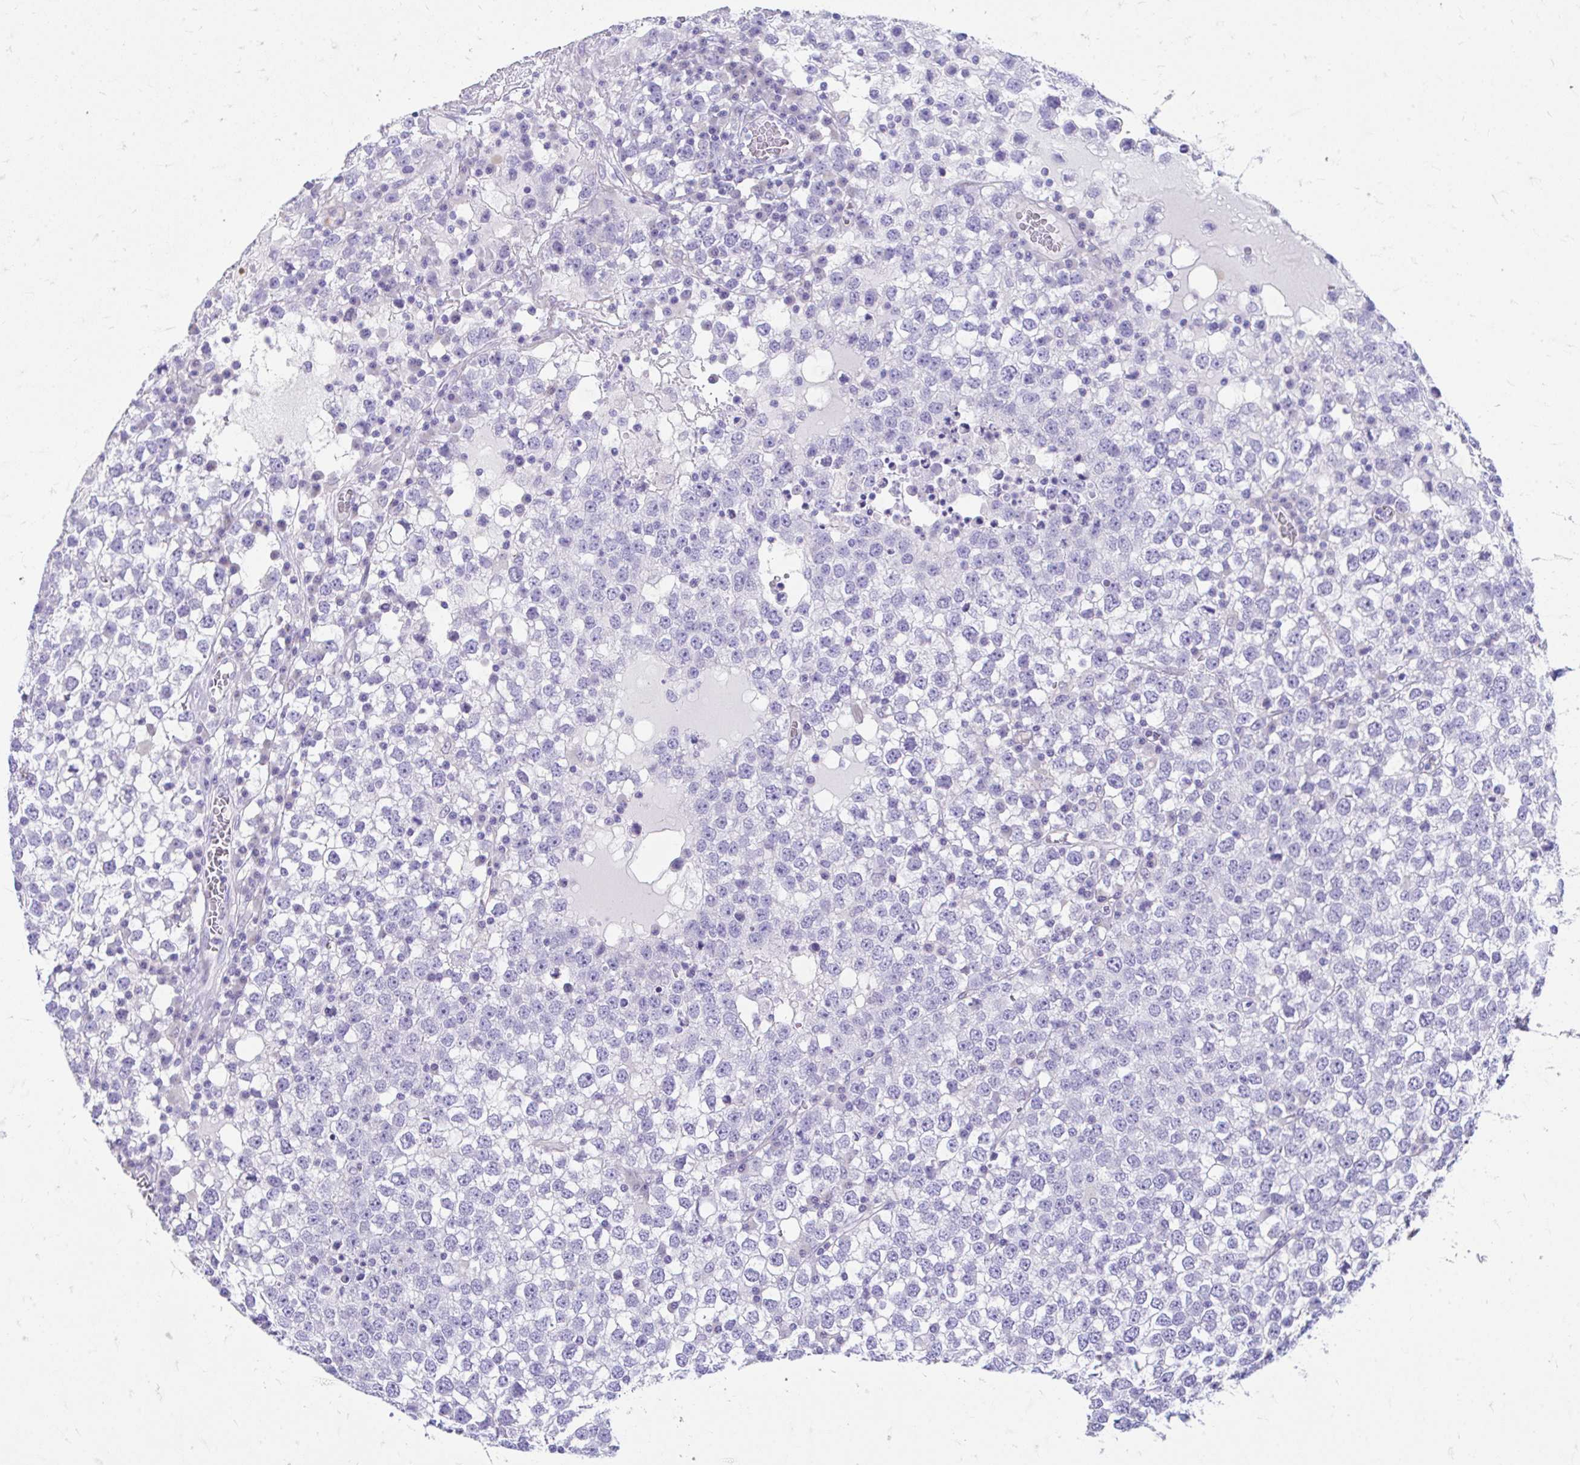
{"staining": {"intensity": "negative", "quantity": "none", "location": "none"}, "tissue": "testis cancer", "cell_type": "Tumor cells", "image_type": "cancer", "snomed": [{"axis": "morphology", "description": "Seminoma, NOS"}, {"axis": "topography", "description": "Testis"}], "caption": "An immunohistochemistry (IHC) histopathology image of testis seminoma is shown. There is no staining in tumor cells of testis seminoma.", "gene": "KRIT1", "patient": {"sex": "male", "age": 65}}